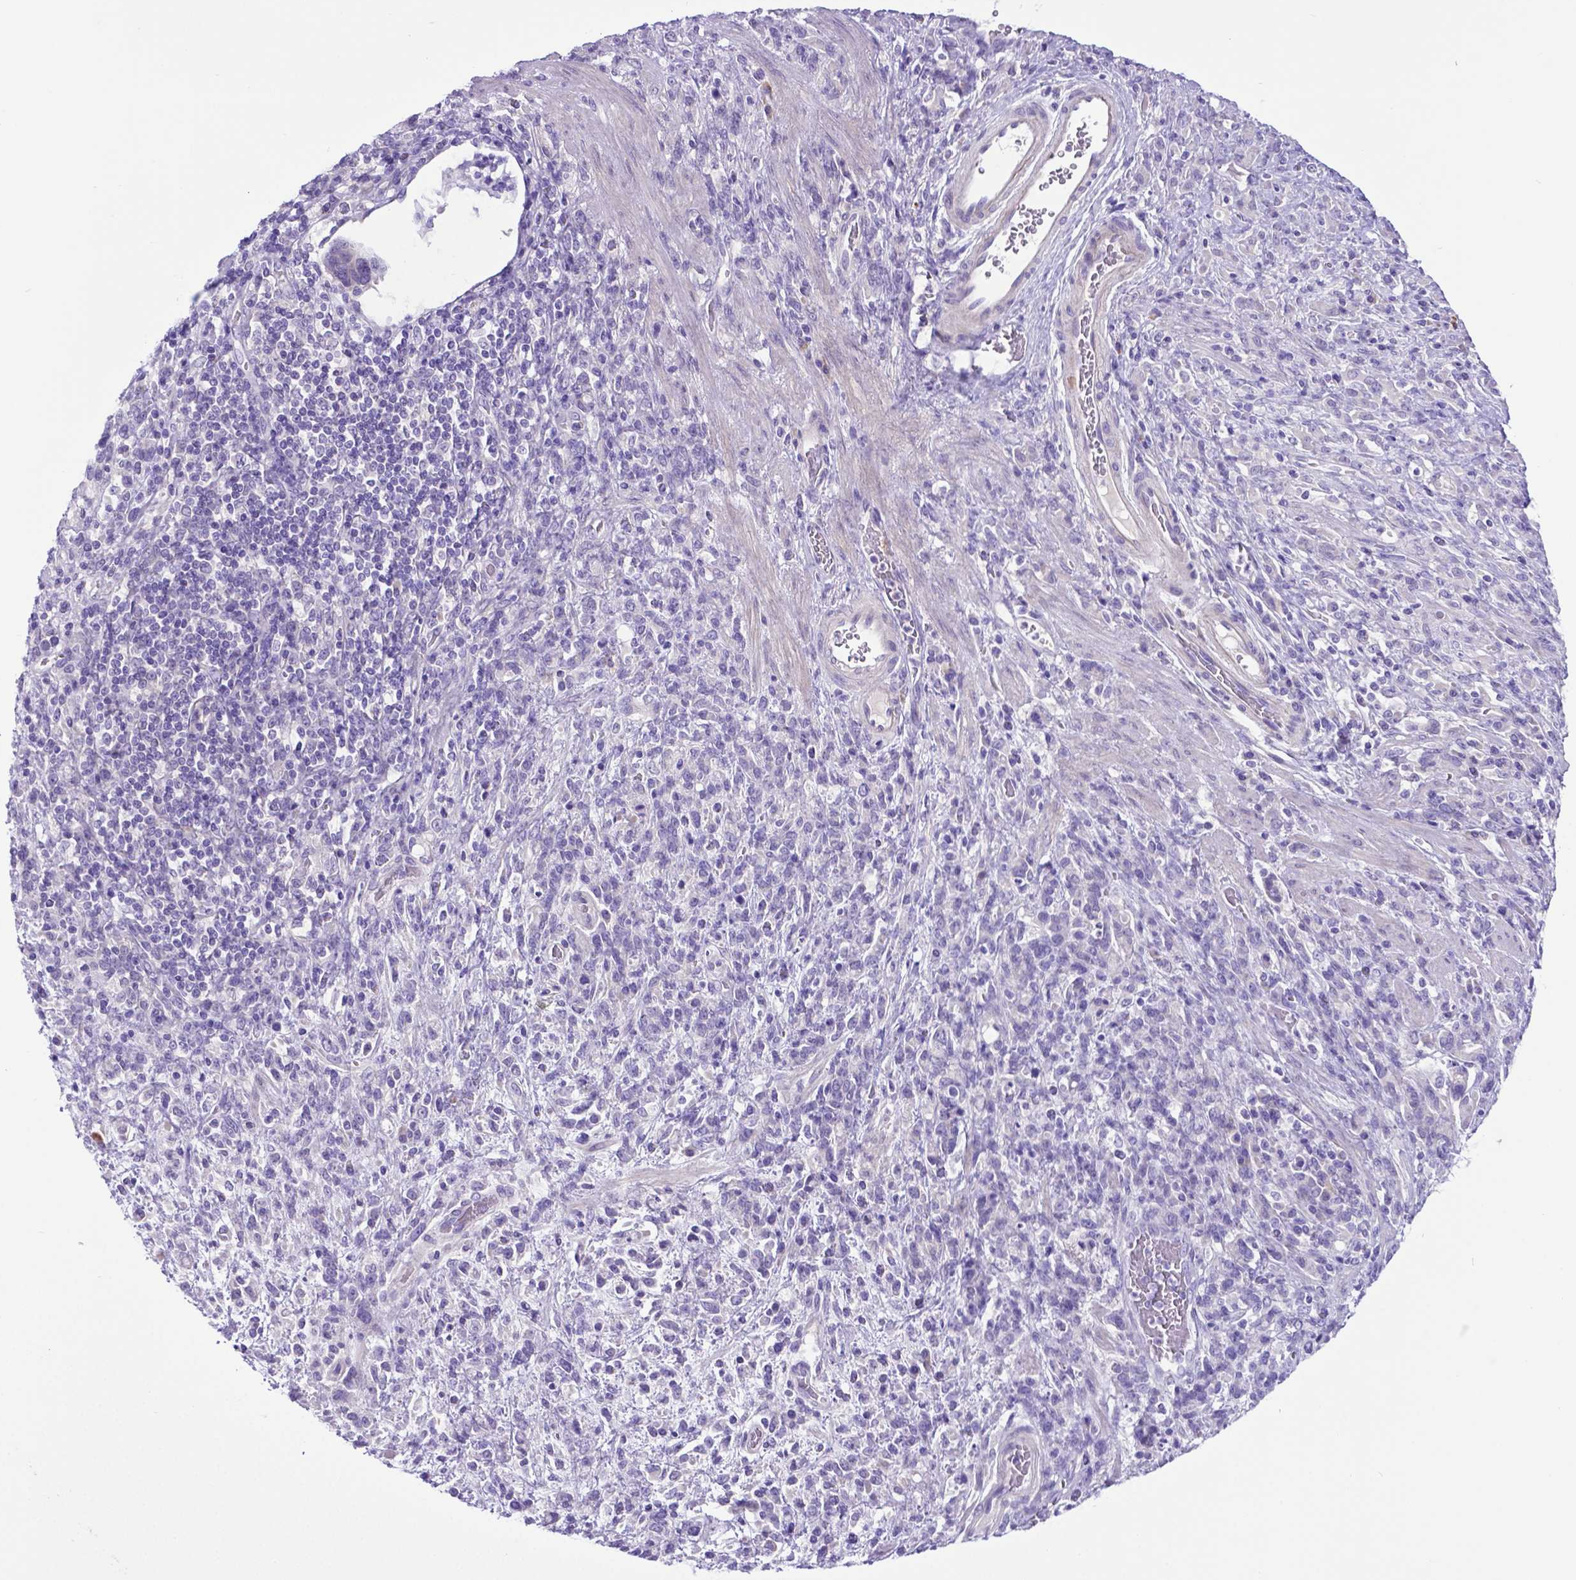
{"staining": {"intensity": "negative", "quantity": "none", "location": "none"}, "tissue": "stomach cancer", "cell_type": "Tumor cells", "image_type": "cancer", "snomed": [{"axis": "morphology", "description": "Adenocarcinoma, NOS"}, {"axis": "topography", "description": "Stomach"}], "caption": "The immunohistochemistry (IHC) photomicrograph has no significant staining in tumor cells of stomach cancer (adenocarcinoma) tissue.", "gene": "ADRA2B", "patient": {"sex": "female", "age": 57}}